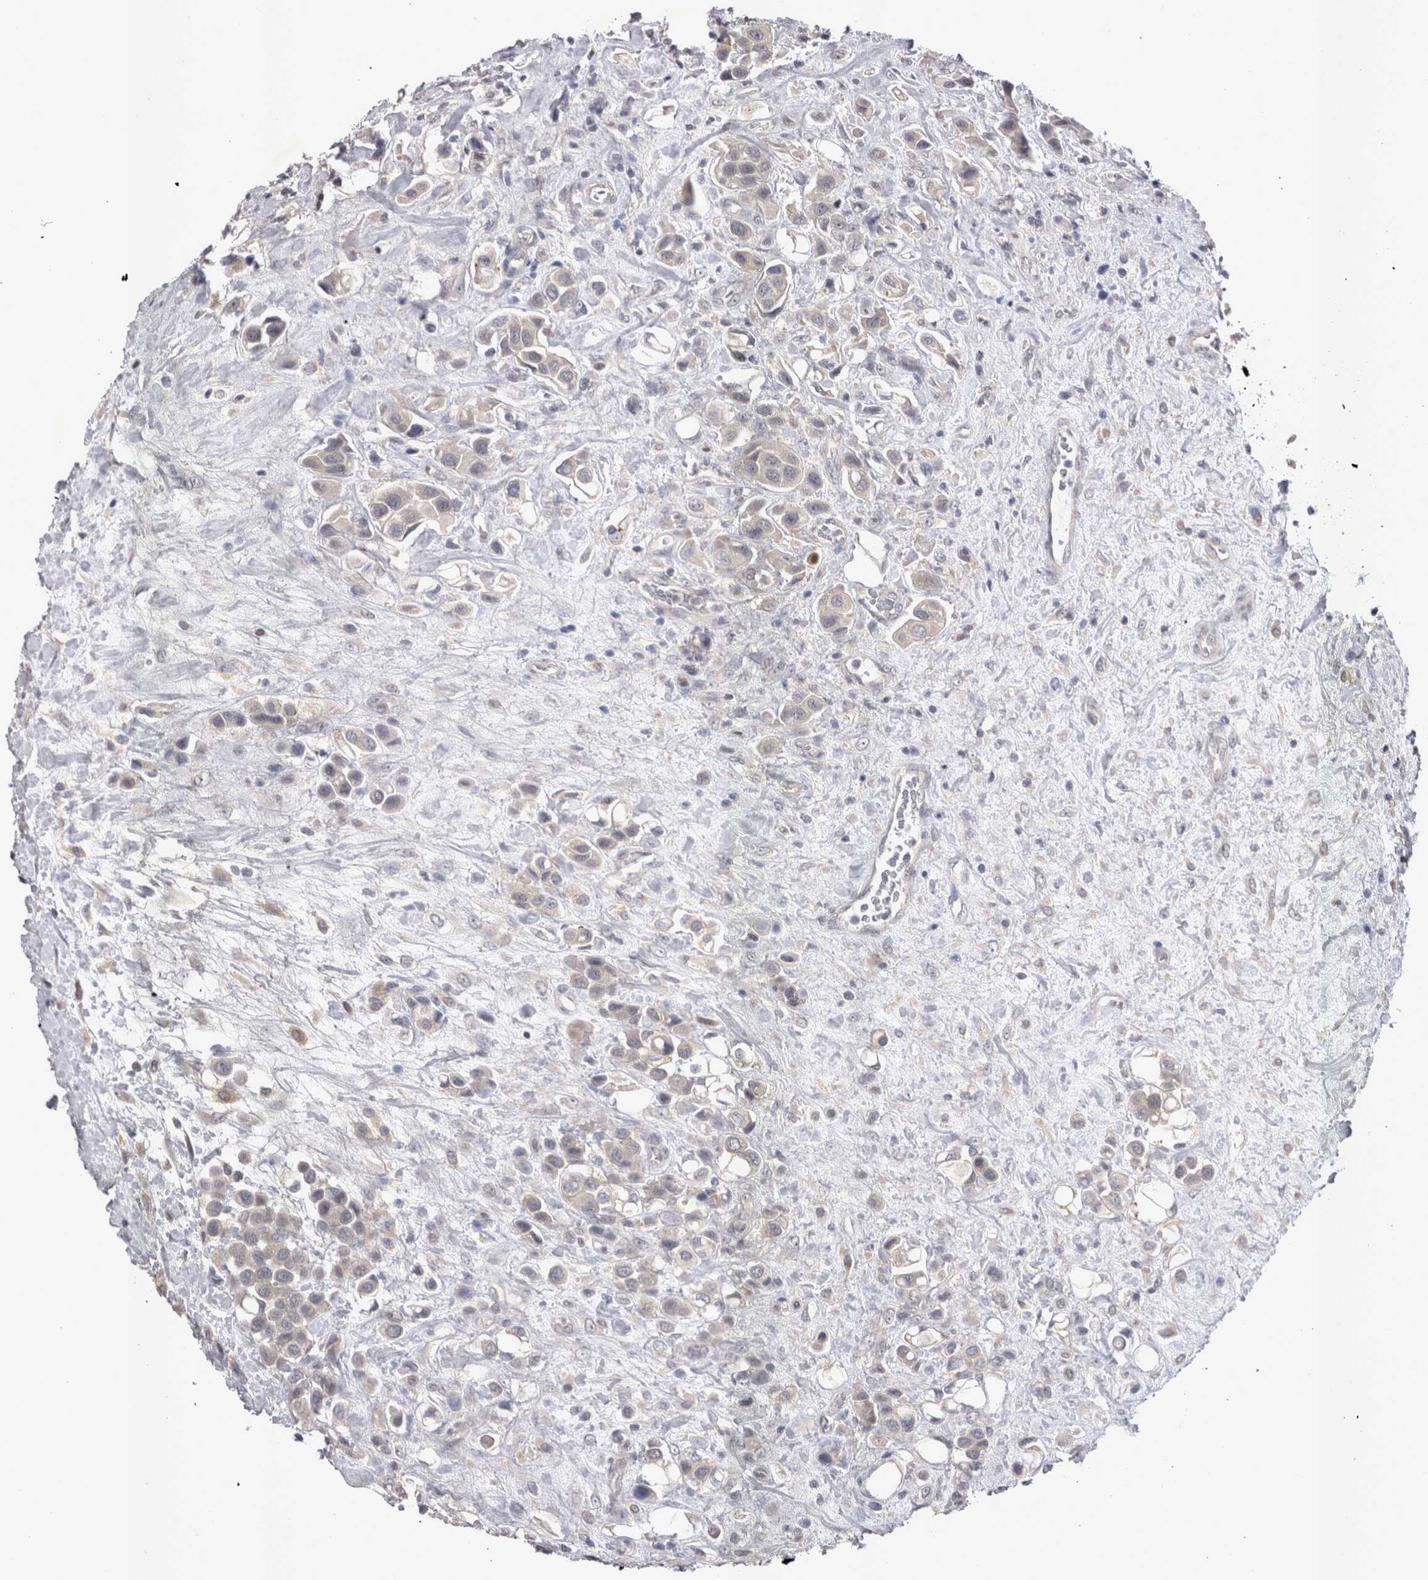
{"staining": {"intensity": "negative", "quantity": "none", "location": "none"}, "tissue": "urothelial cancer", "cell_type": "Tumor cells", "image_type": "cancer", "snomed": [{"axis": "morphology", "description": "Urothelial carcinoma, High grade"}, {"axis": "topography", "description": "Urinary bladder"}], "caption": "A high-resolution micrograph shows immunohistochemistry staining of urothelial carcinoma (high-grade), which displays no significant staining in tumor cells. The staining is performed using DAB brown chromogen with nuclei counter-stained in using hematoxylin.", "gene": "CTBS", "patient": {"sex": "male", "age": 50}}